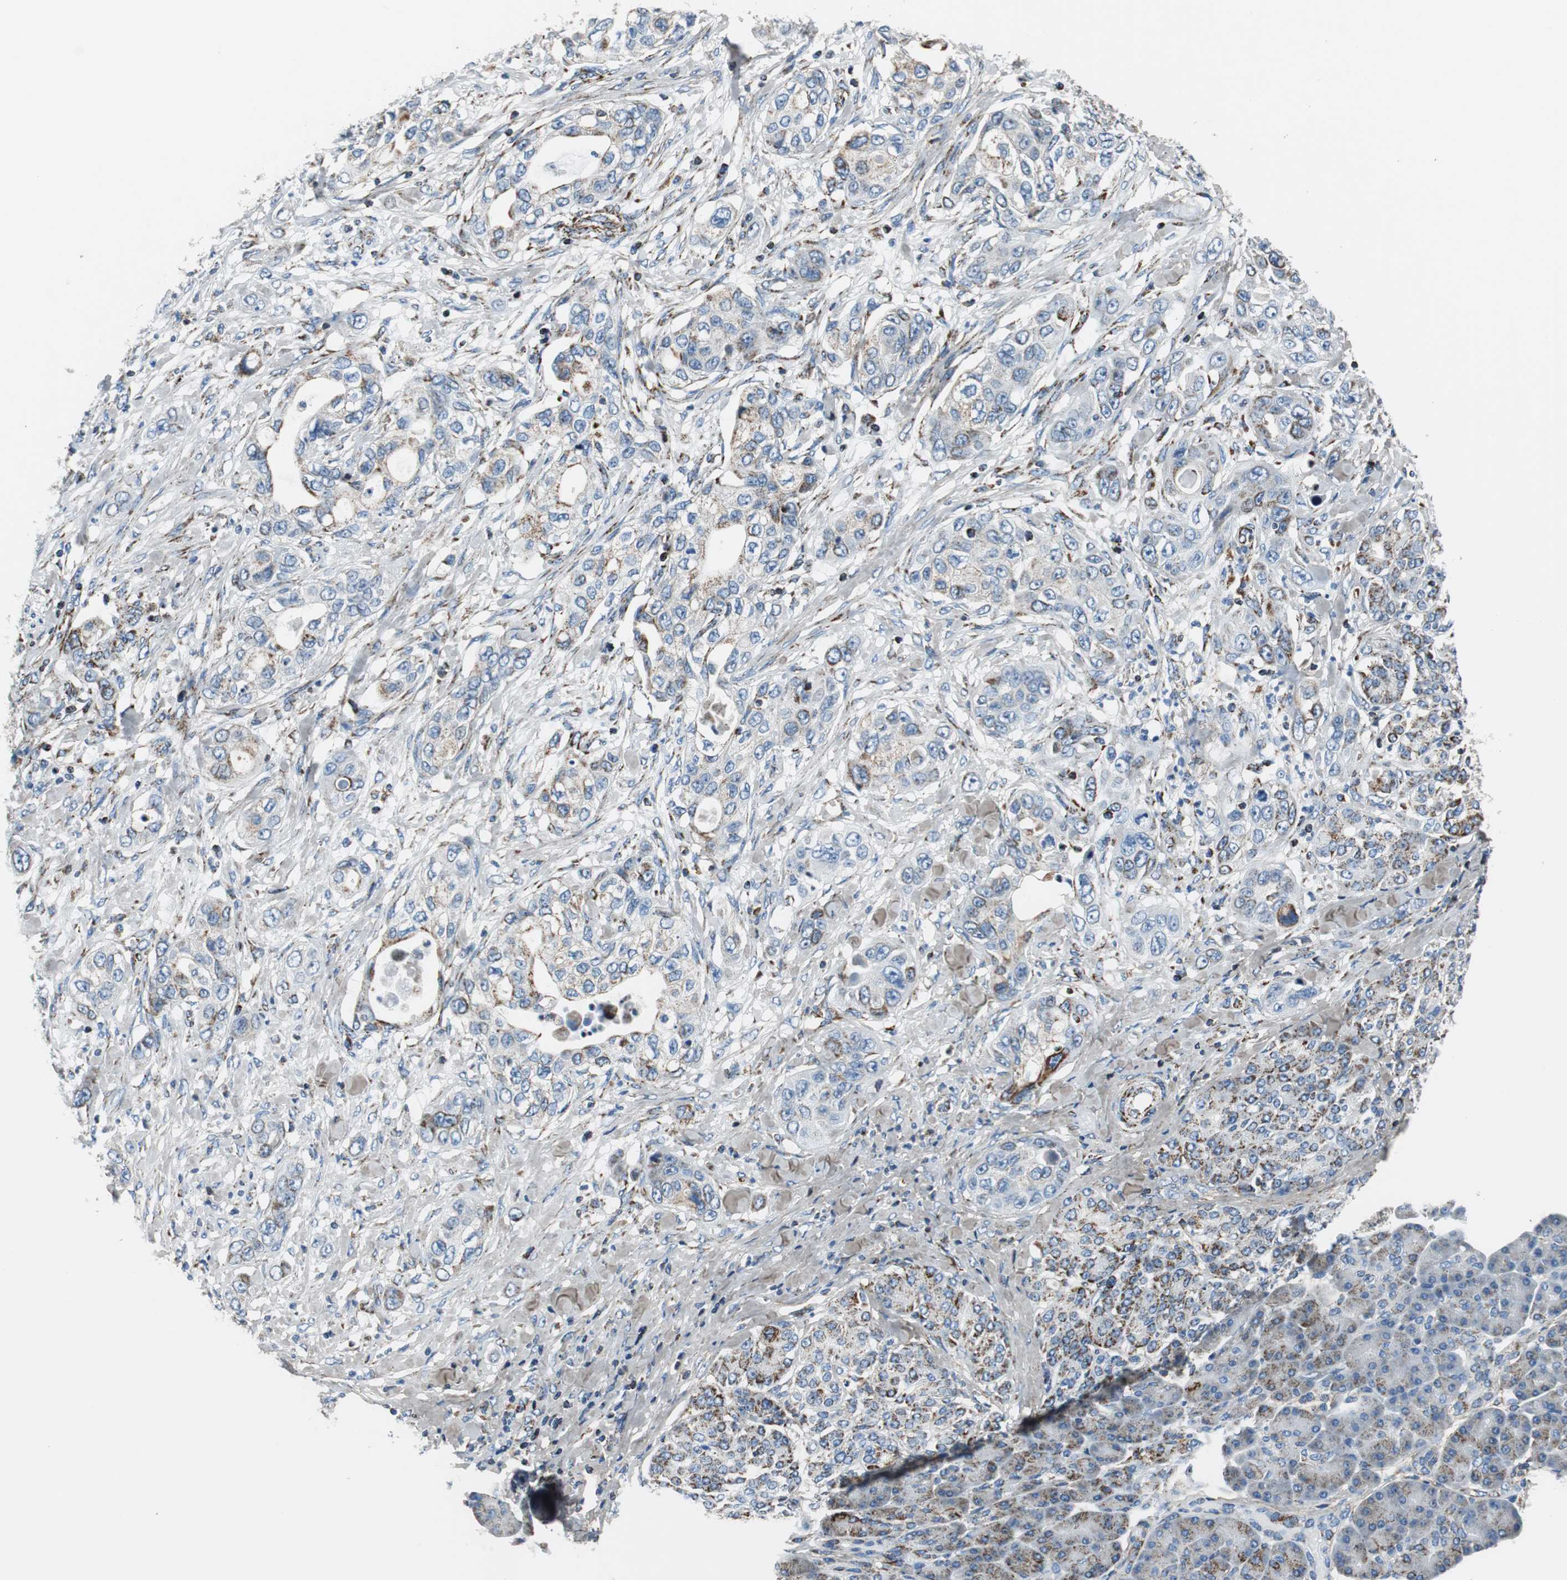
{"staining": {"intensity": "moderate", "quantity": "<25%", "location": "cytoplasmic/membranous"}, "tissue": "pancreatic cancer", "cell_type": "Tumor cells", "image_type": "cancer", "snomed": [{"axis": "morphology", "description": "Adenocarcinoma, NOS"}, {"axis": "topography", "description": "Pancreas"}], "caption": "There is low levels of moderate cytoplasmic/membranous expression in tumor cells of adenocarcinoma (pancreatic), as demonstrated by immunohistochemical staining (brown color).", "gene": "C1QTNF7", "patient": {"sex": "female", "age": 70}}